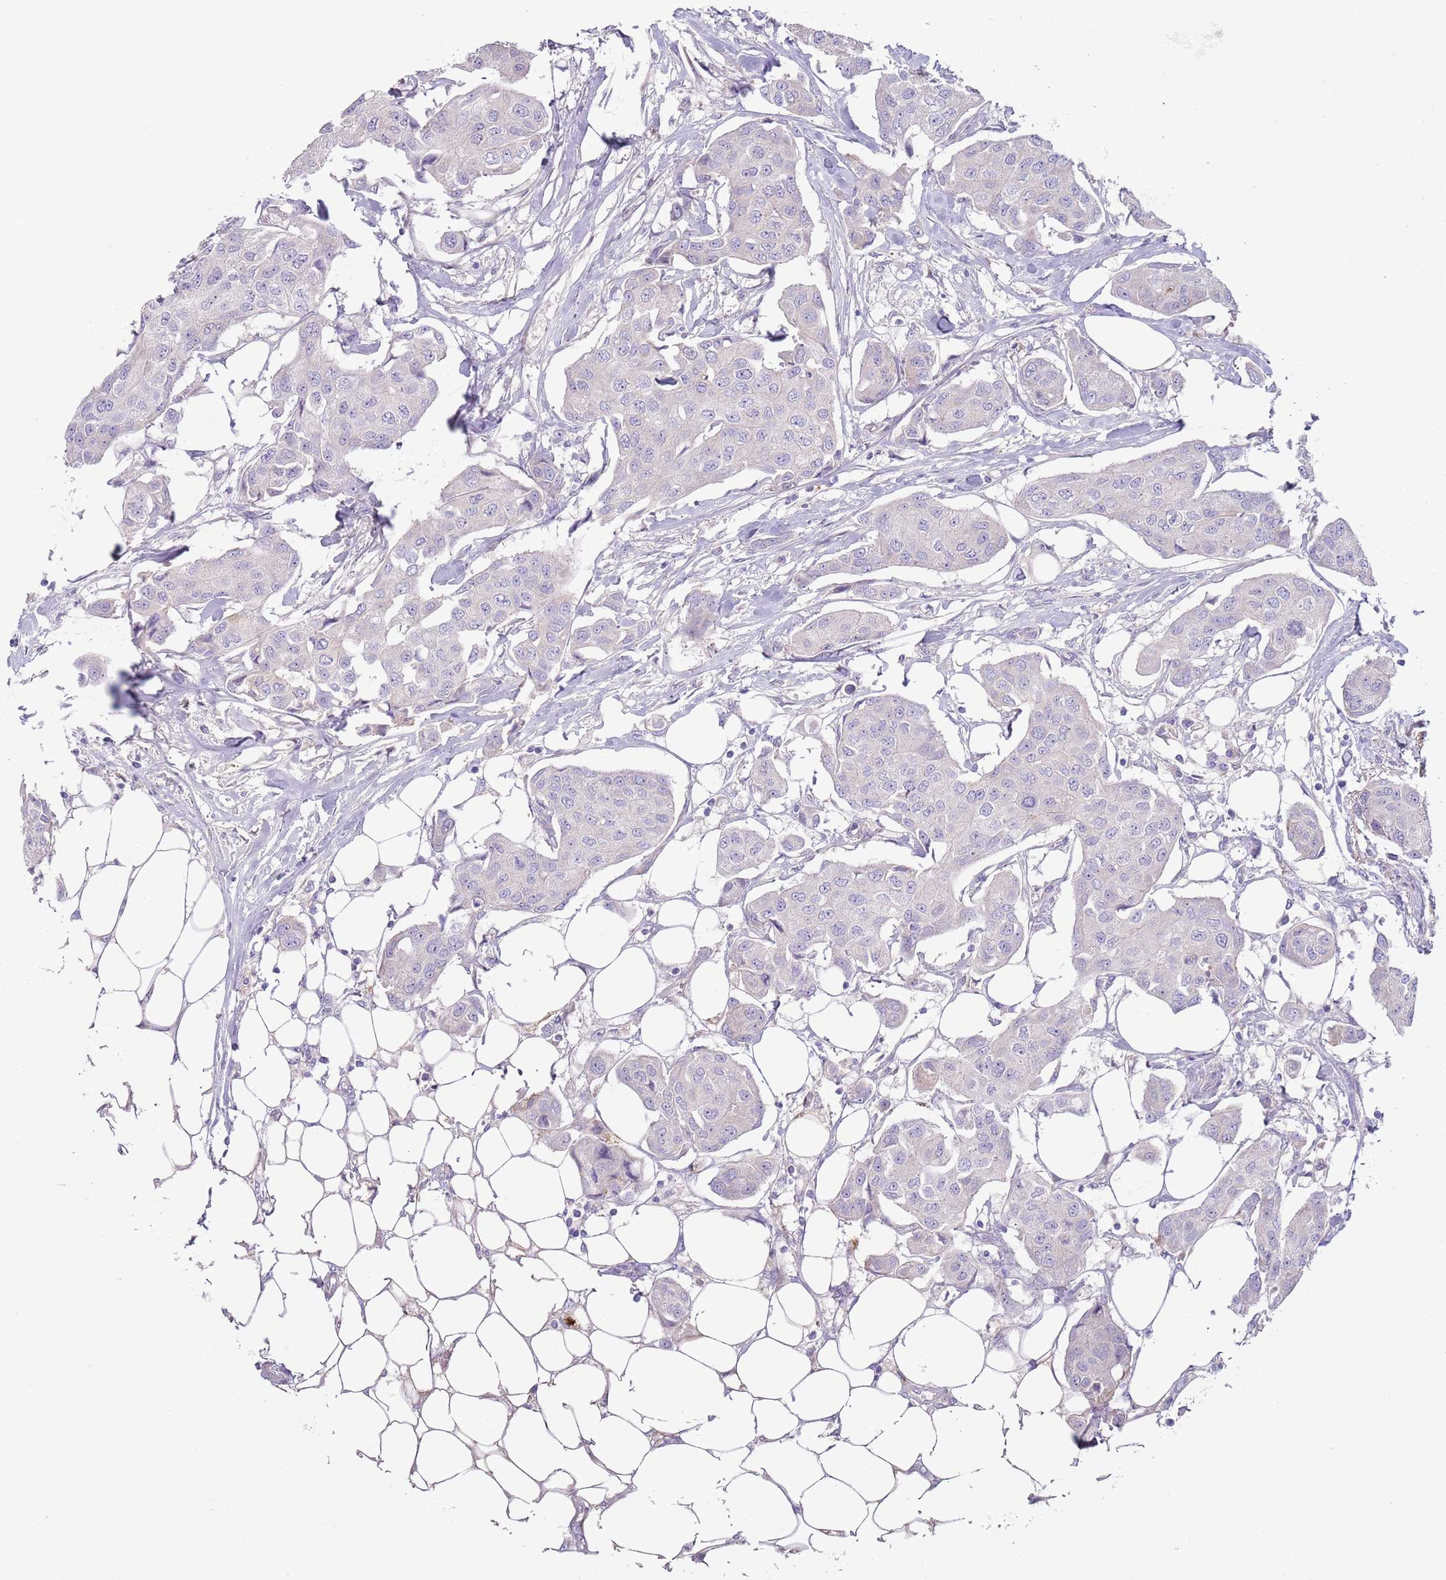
{"staining": {"intensity": "negative", "quantity": "none", "location": "none"}, "tissue": "breast cancer", "cell_type": "Tumor cells", "image_type": "cancer", "snomed": [{"axis": "morphology", "description": "Duct carcinoma"}, {"axis": "topography", "description": "Breast"}, {"axis": "topography", "description": "Lymph node"}], "caption": "Human breast cancer stained for a protein using immunohistochemistry (IHC) exhibits no staining in tumor cells.", "gene": "CFH", "patient": {"sex": "female", "age": 80}}